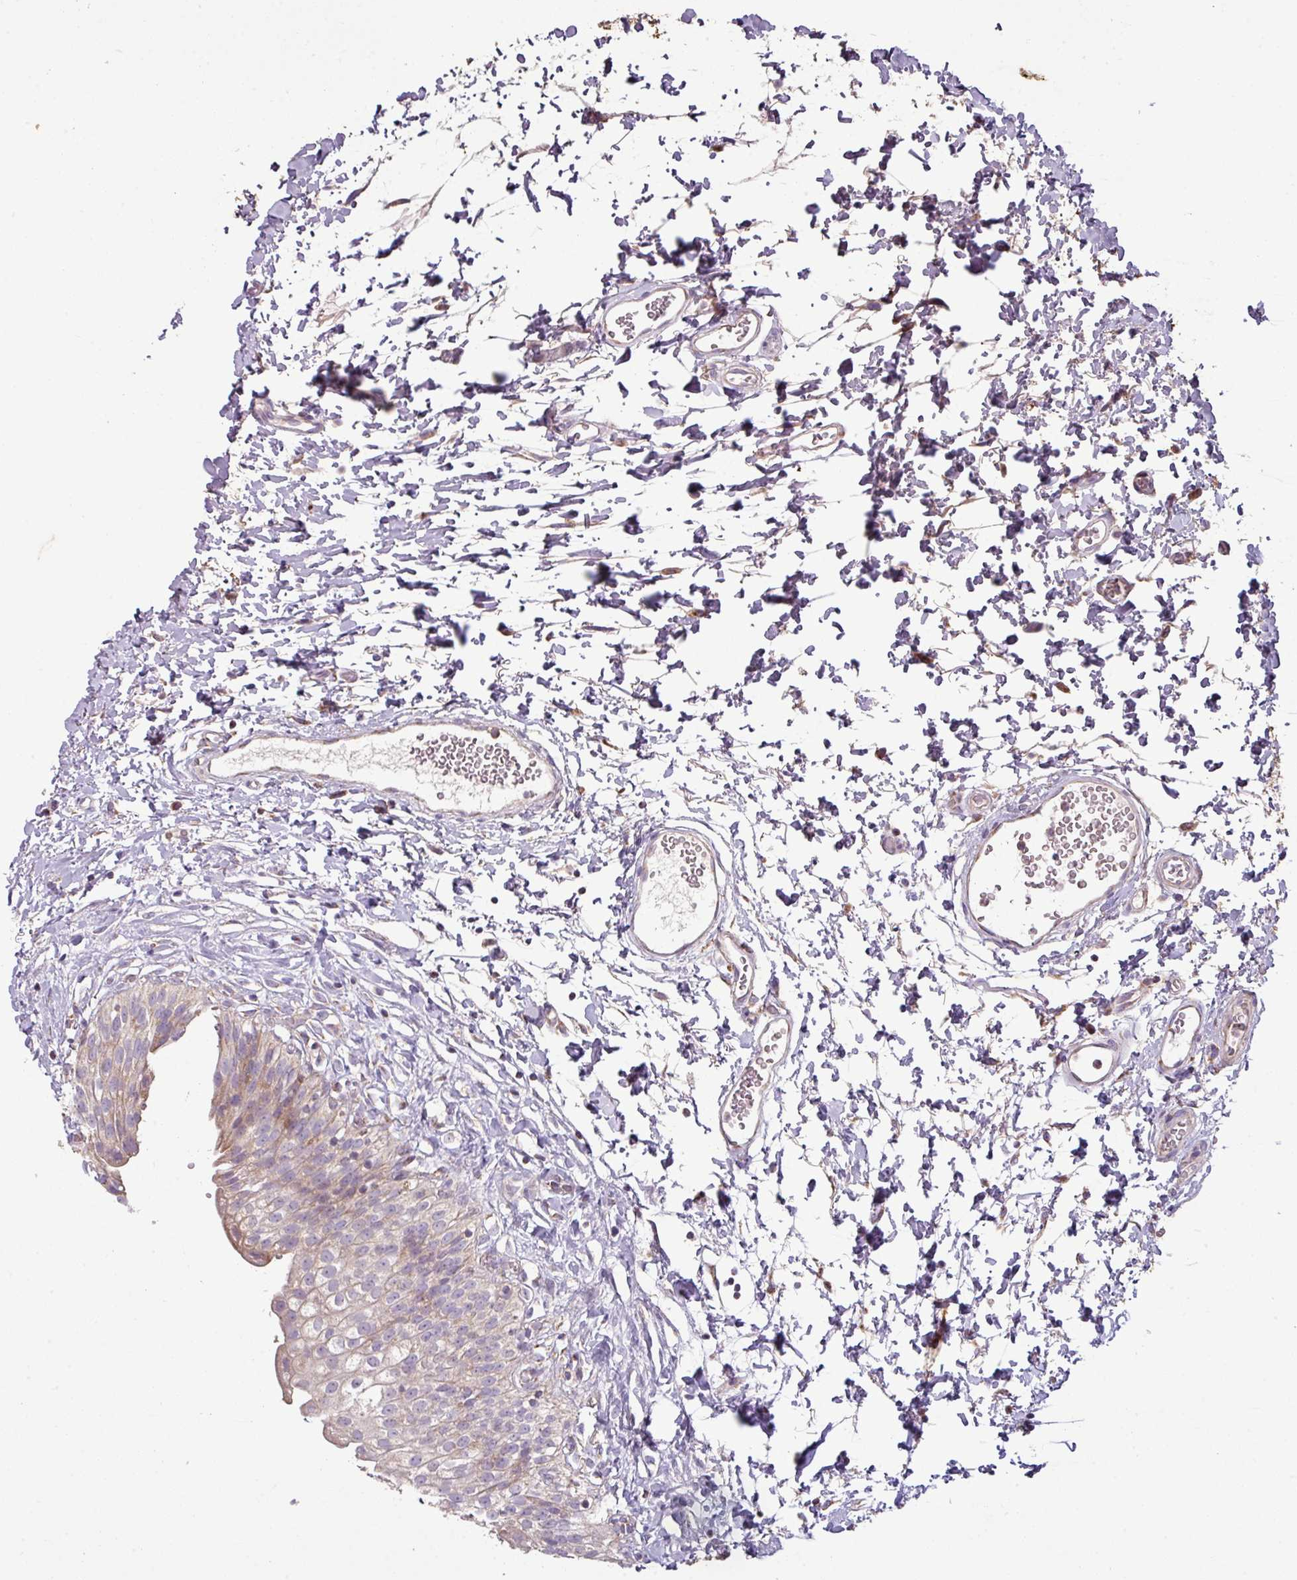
{"staining": {"intensity": "weak", "quantity": ">75%", "location": "cytoplasmic/membranous"}, "tissue": "urinary bladder", "cell_type": "Urothelial cells", "image_type": "normal", "snomed": [{"axis": "morphology", "description": "Normal tissue, NOS"}, {"axis": "topography", "description": "Urinary bladder"}], "caption": "Protein staining of unremarkable urinary bladder reveals weak cytoplasmic/membranous expression in about >75% of urothelial cells.", "gene": "ENSG00000260170", "patient": {"sex": "male", "age": 51}}